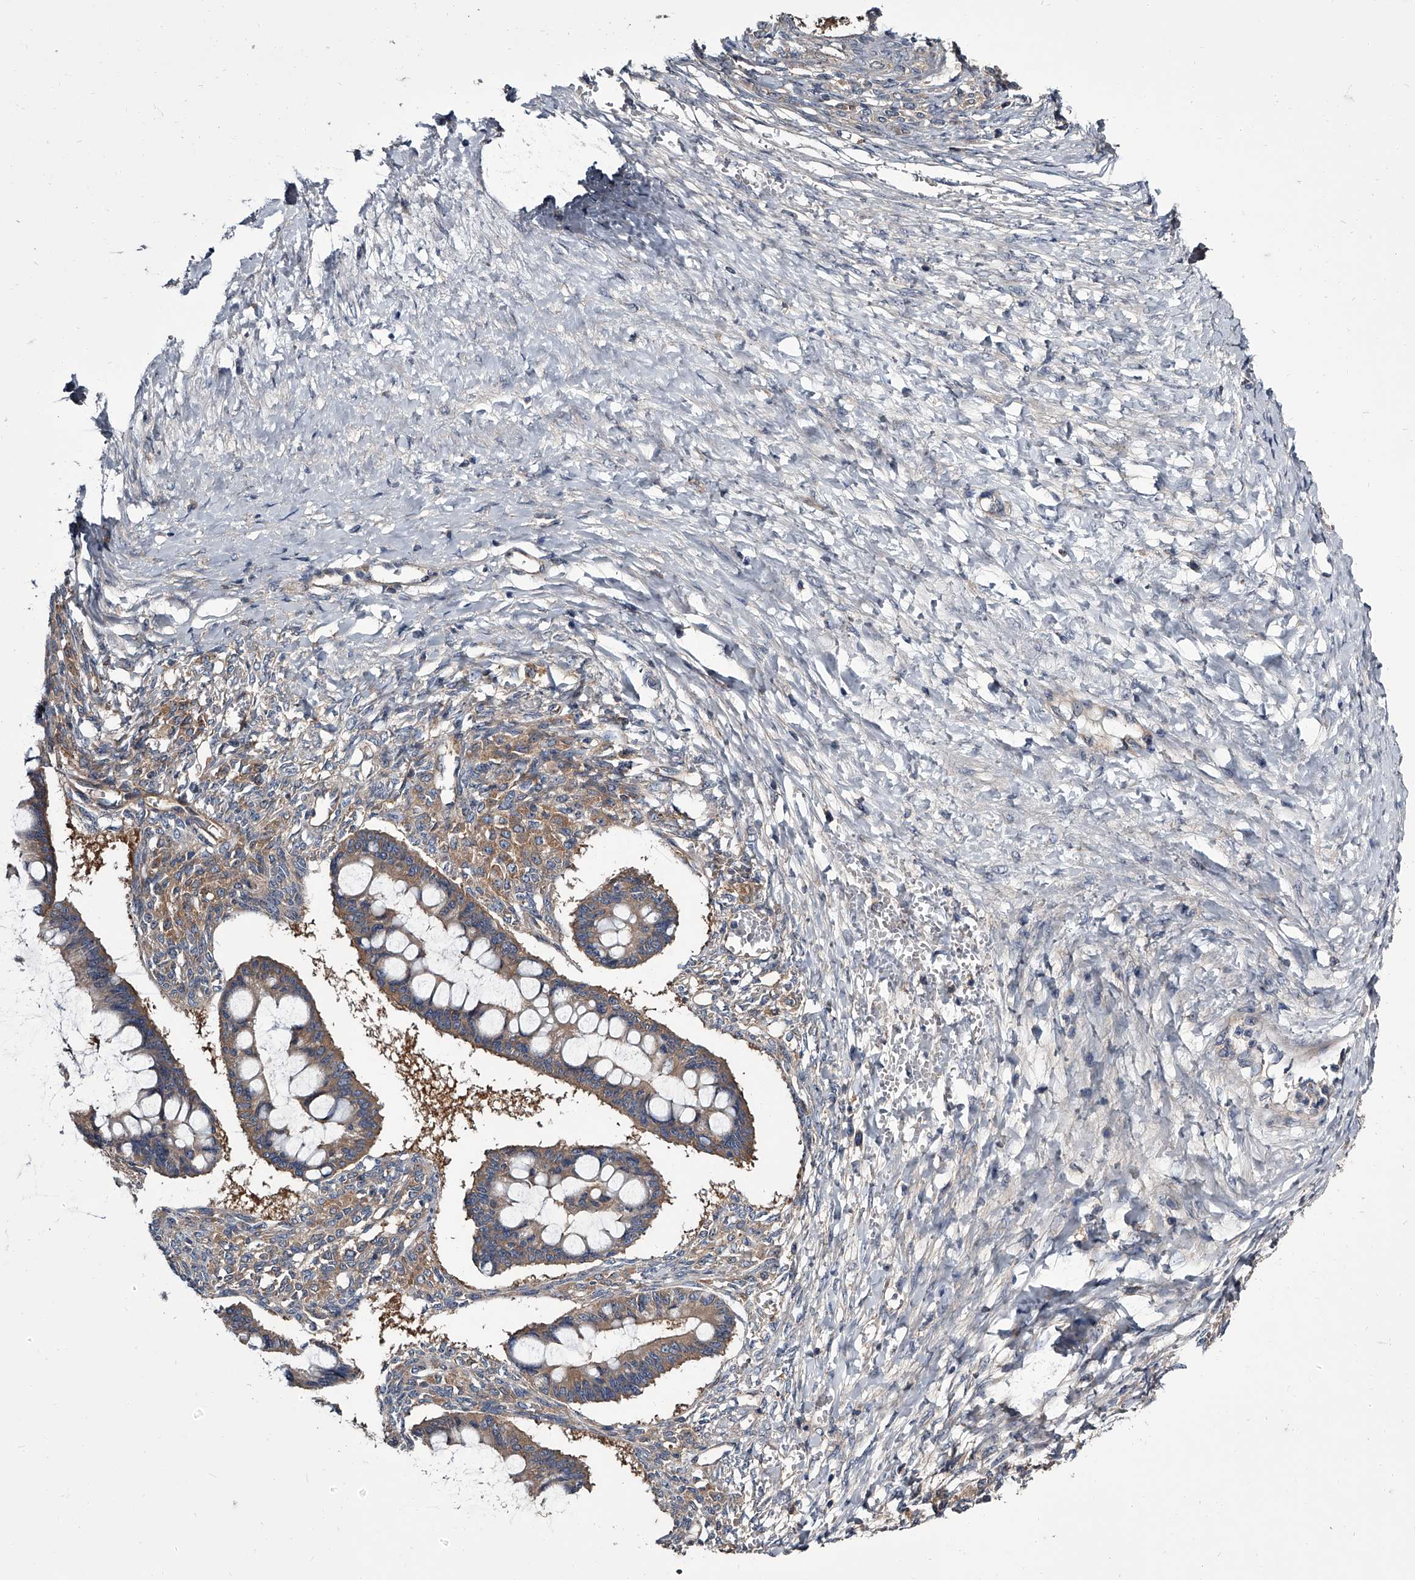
{"staining": {"intensity": "moderate", "quantity": ">75%", "location": "cytoplasmic/membranous"}, "tissue": "ovarian cancer", "cell_type": "Tumor cells", "image_type": "cancer", "snomed": [{"axis": "morphology", "description": "Cystadenocarcinoma, mucinous, NOS"}, {"axis": "topography", "description": "Ovary"}], "caption": "Immunohistochemical staining of human mucinous cystadenocarcinoma (ovarian) exhibits medium levels of moderate cytoplasmic/membranous protein staining in approximately >75% of tumor cells.", "gene": "GAPVD1", "patient": {"sex": "female", "age": 73}}